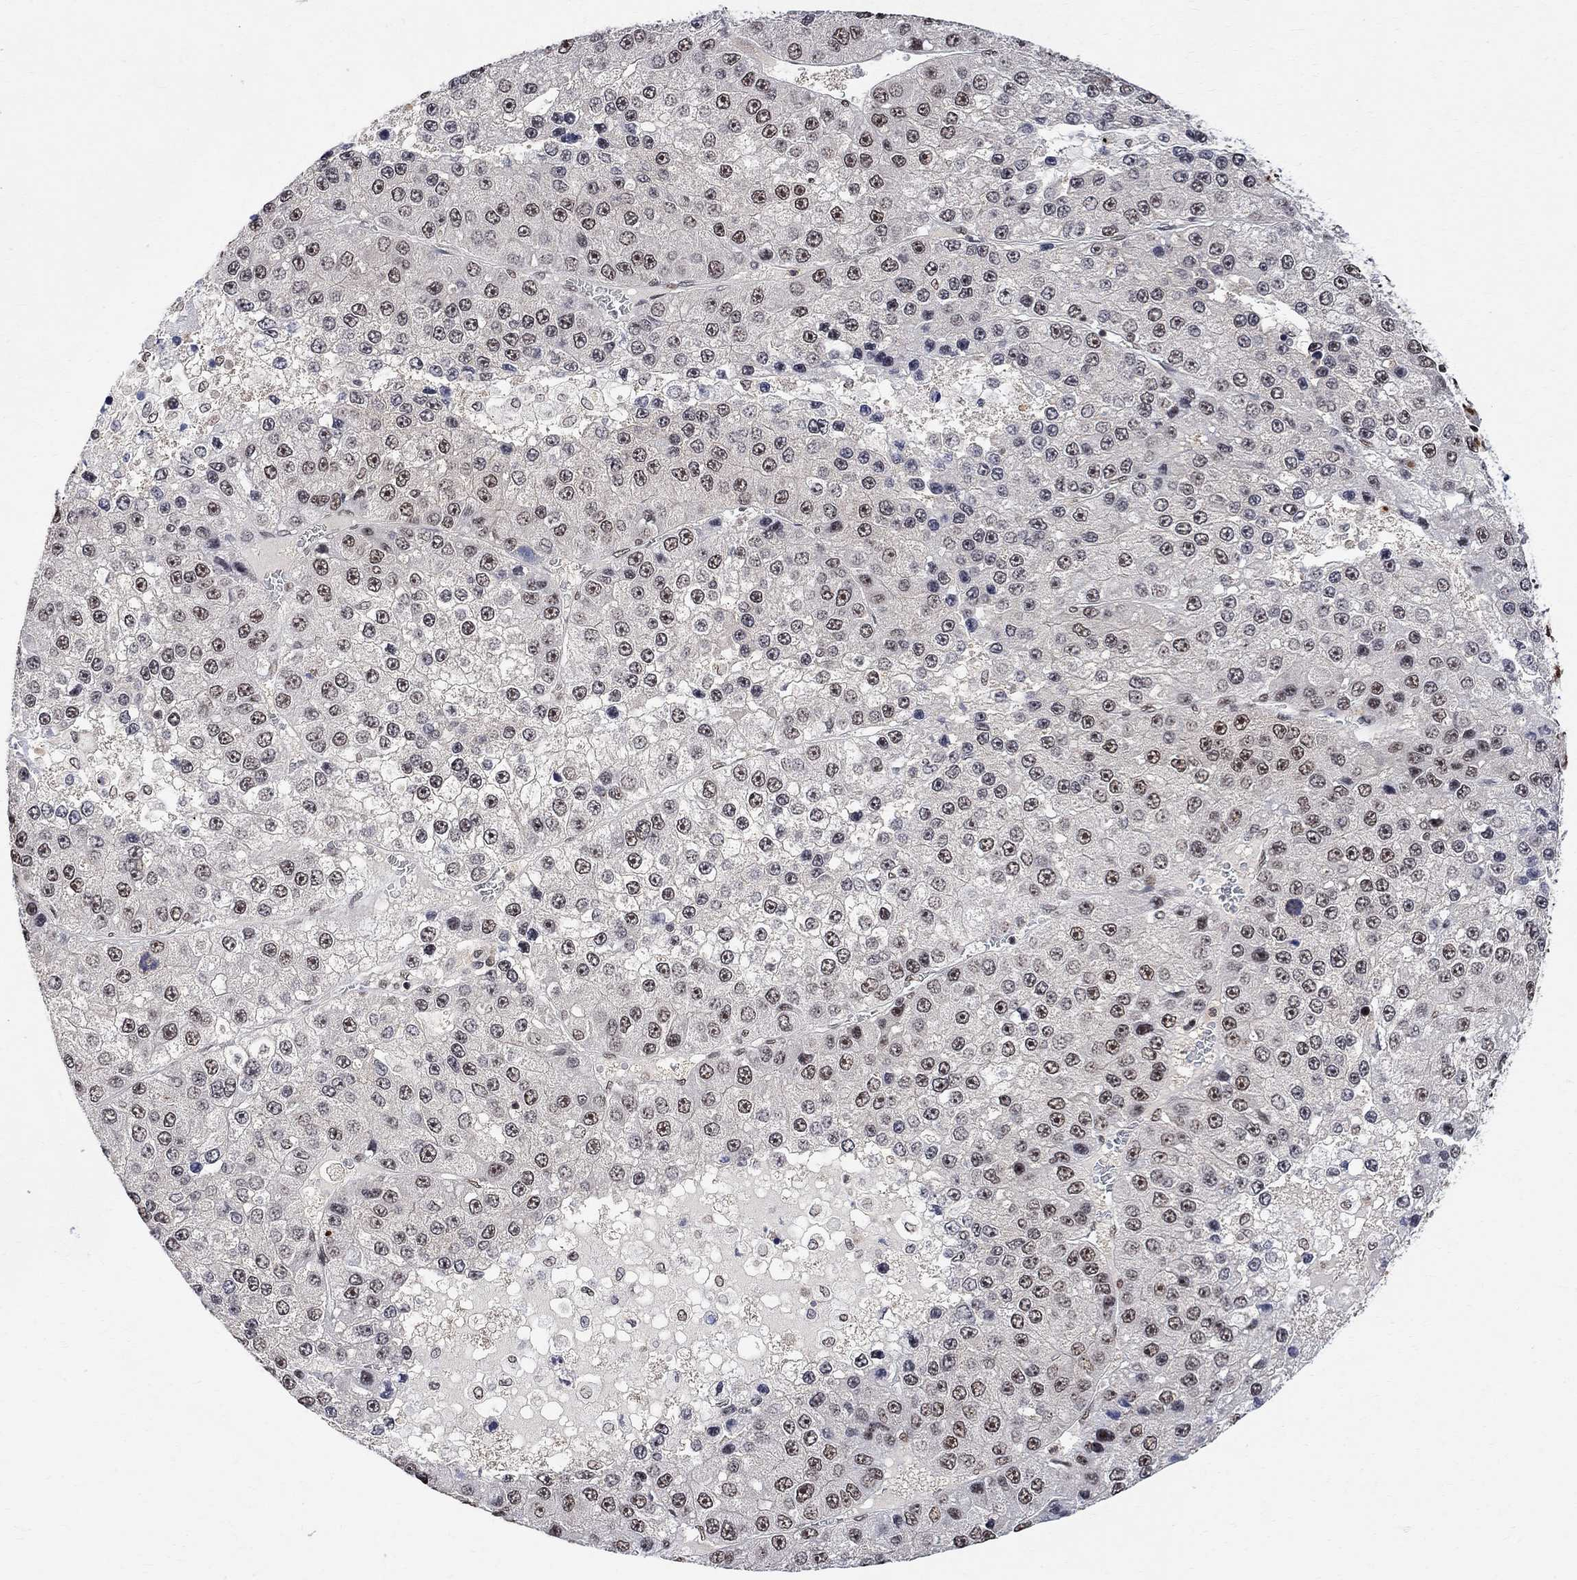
{"staining": {"intensity": "weak", "quantity": "25%-75%", "location": "nuclear"}, "tissue": "liver cancer", "cell_type": "Tumor cells", "image_type": "cancer", "snomed": [{"axis": "morphology", "description": "Carcinoma, Hepatocellular, NOS"}, {"axis": "topography", "description": "Liver"}], "caption": "The image demonstrates a brown stain indicating the presence of a protein in the nuclear of tumor cells in liver cancer (hepatocellular carcinoma).", "gene": "E4F1", "patient": {"sex": "female", "age": 73}}